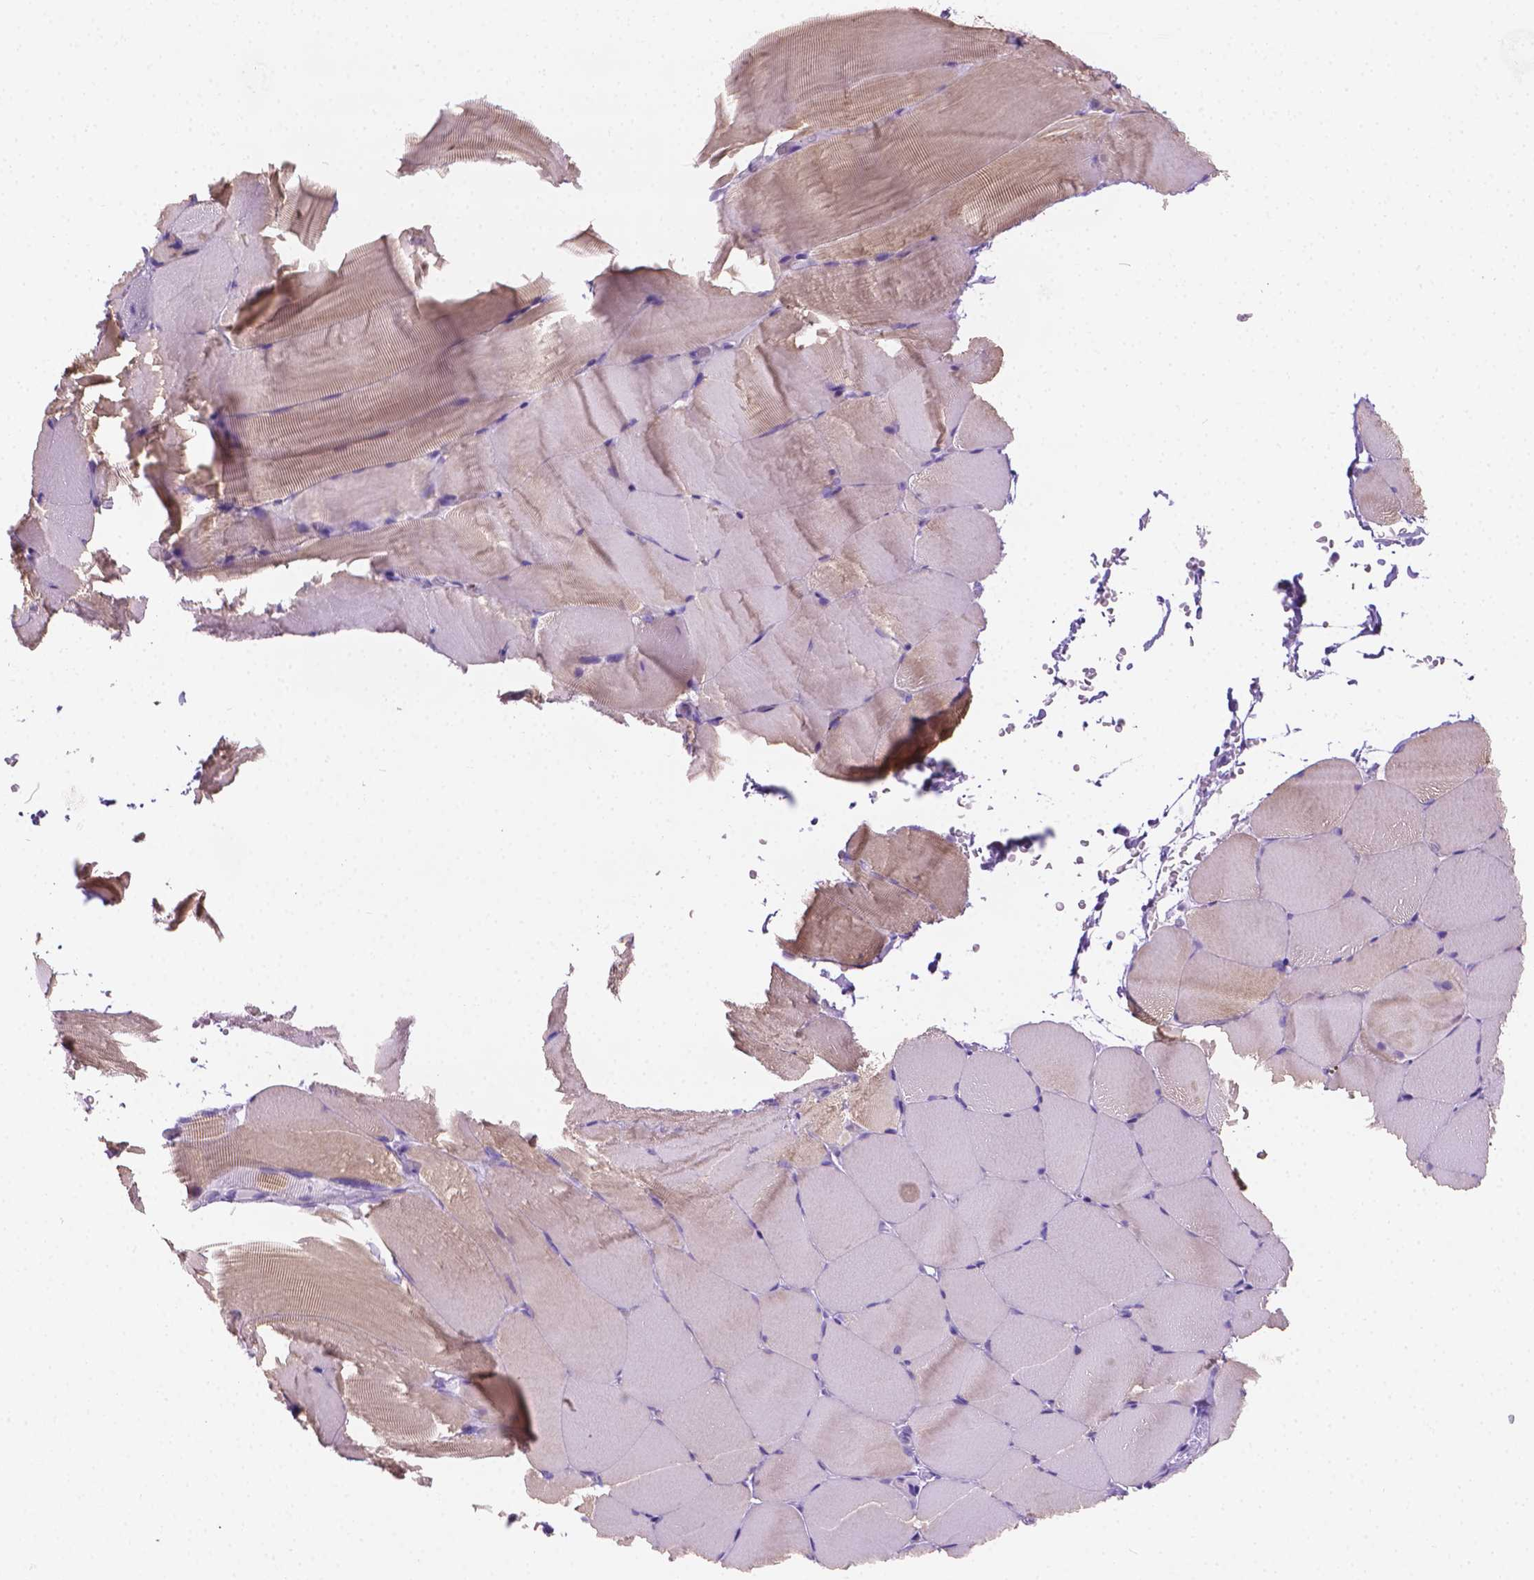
{"staining": {"intensity": "weak", "quantity": "25%-75%", "location": "cytoplasmic/membranous"}, "tissue": "skeletal muscle", "cell_type": "Myocytes", "image_type": "normal", "snomed": [{"axis": "morphology", "description": "Normal tissue, NOS"}, {"axis": "topography", "description": "Skeletal muscle"}], "caption": "IHC histopathology image of unremarkable human skeletal muscle stained for a protein (brown), which exhibits low levels of weak cytoplasmic/membranous expression in approximately 25%-75% of myocytes.", "gene": "FASN", "patient": {"sex": "female", "age": 37}}